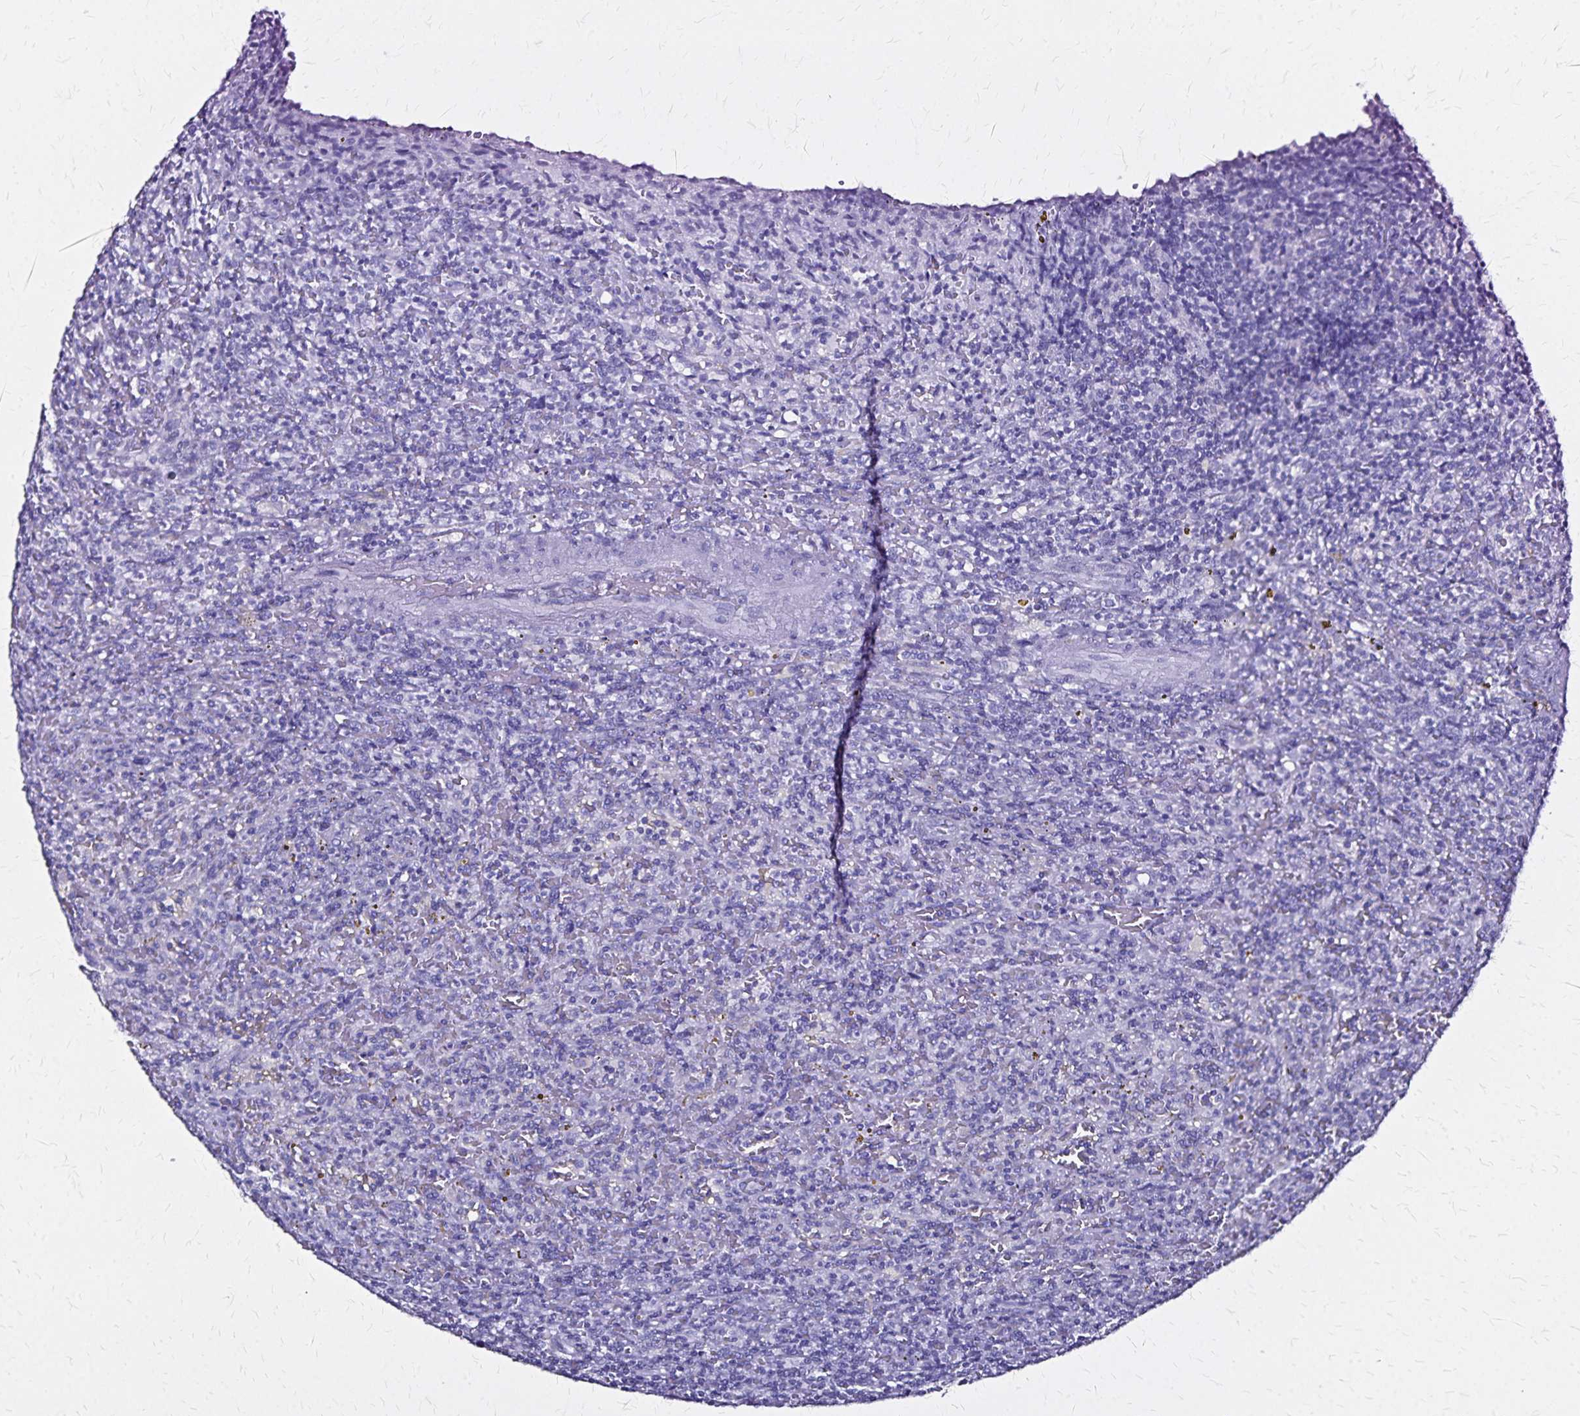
{"staining": {"intensity": "negative", "quantity": "none", "location": "none"}, "tissue": "lymphoma", "cell_type": "Tumor cells", "image_type": "cancer", "snomed": [{"axis": "morphology", "description": "Malignant lymphoma, non-Hodgkin's type, Low grade"}, {"axis": "topography", "description": "Spleen"}], "caption": "Histopathology image shows no protein expression in tumor cells of lymphoma tissue.", "gene": "KRT2", "patient": {"sex": "female", "age": 70}}